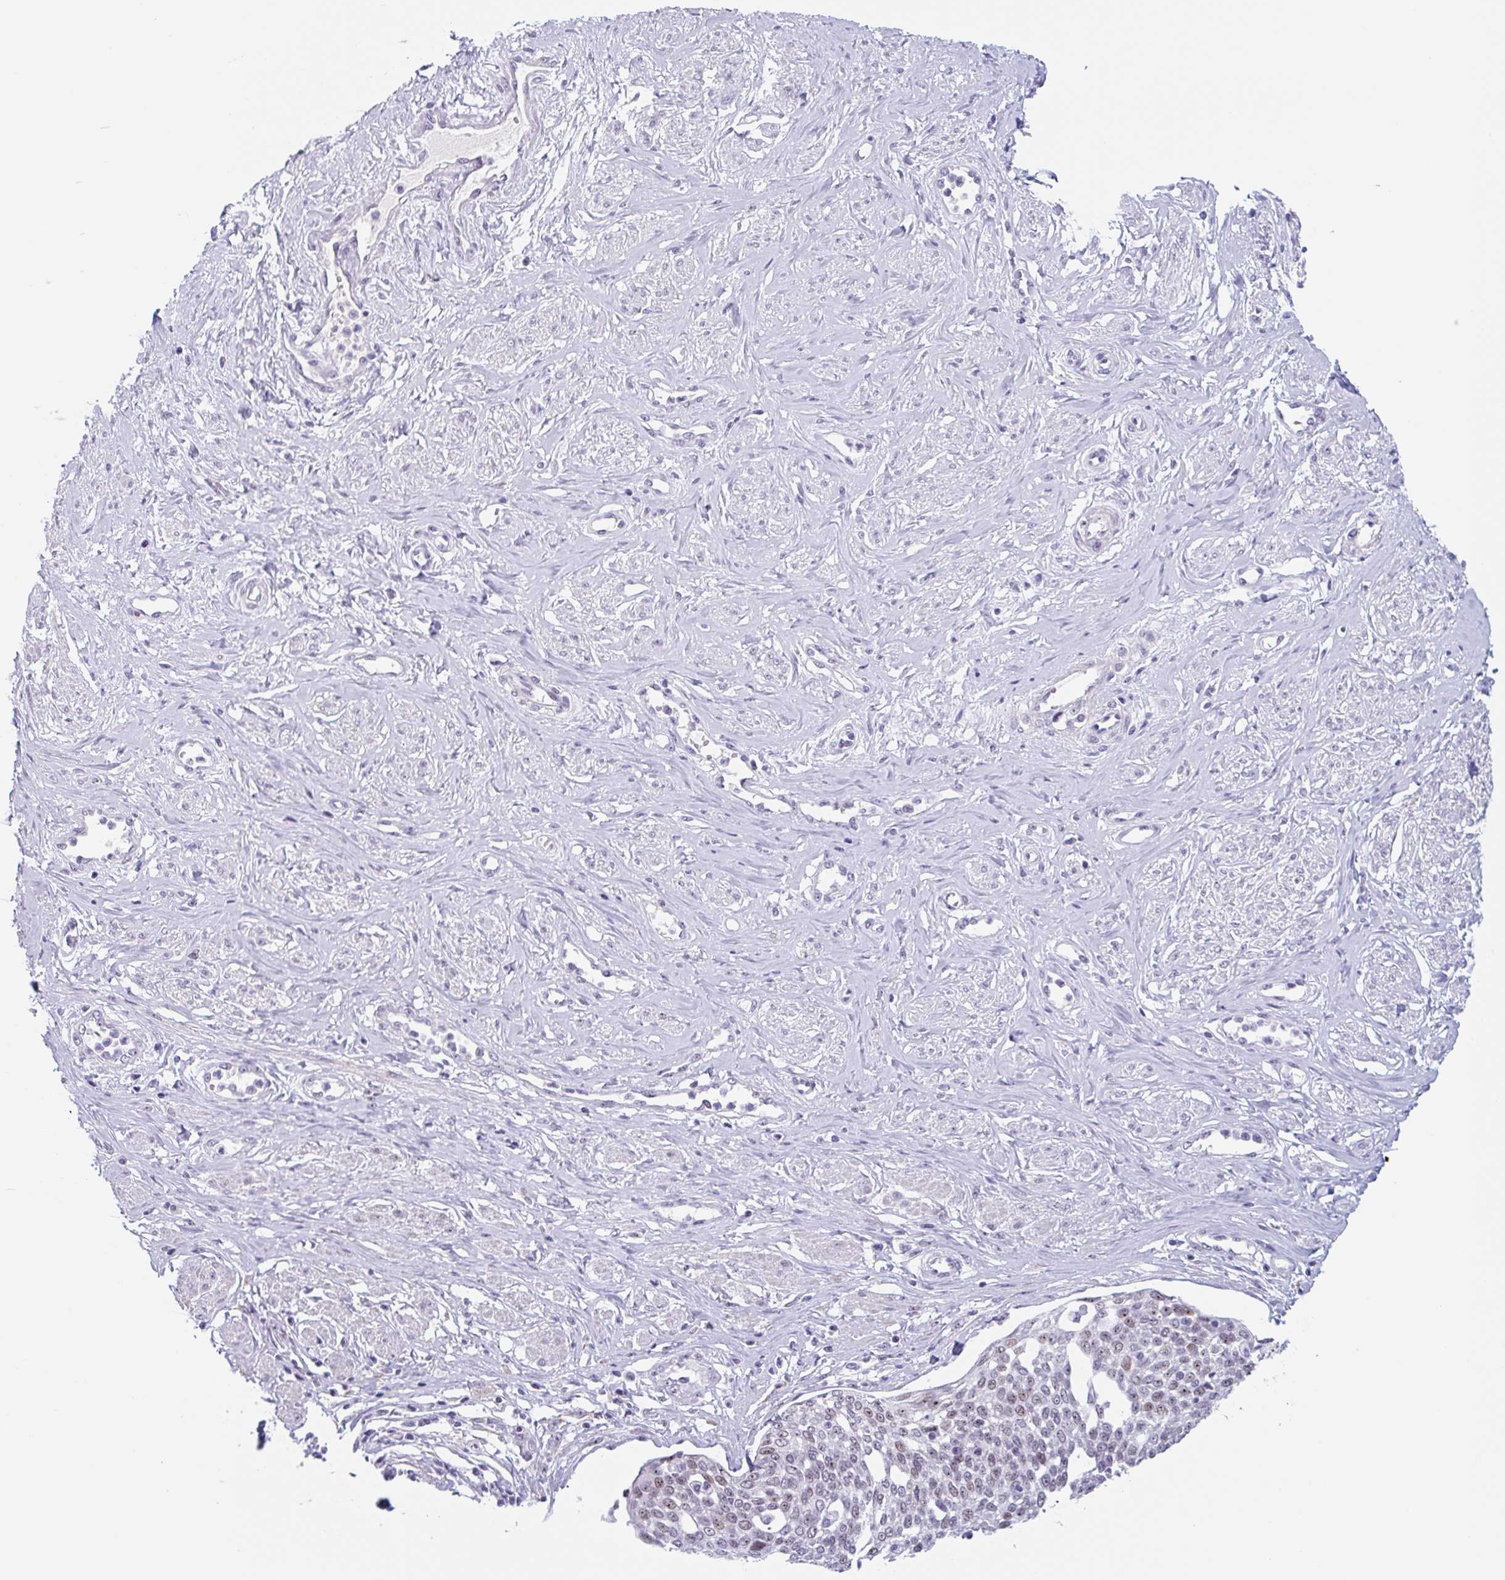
{"staining": {"intensity": "moderate", "quantity": ">75%", "location": "nuclear"}, "tissue": "cervical cancer", "cell_type": "Tumor cells", "image_type": "cancer", "snomed": [{"axis": "morphology", "description": "Squamous cell carcinoma, NOS"}, {"axis": "topography", "description": "Cervix"}], "caption": "A medium amount of moderate nuclear expression is seen in about >75% of tumor cells in cervical cancer tissue.", "gene": "LENG9", "patient": {"sex": "female", "age": 34}}